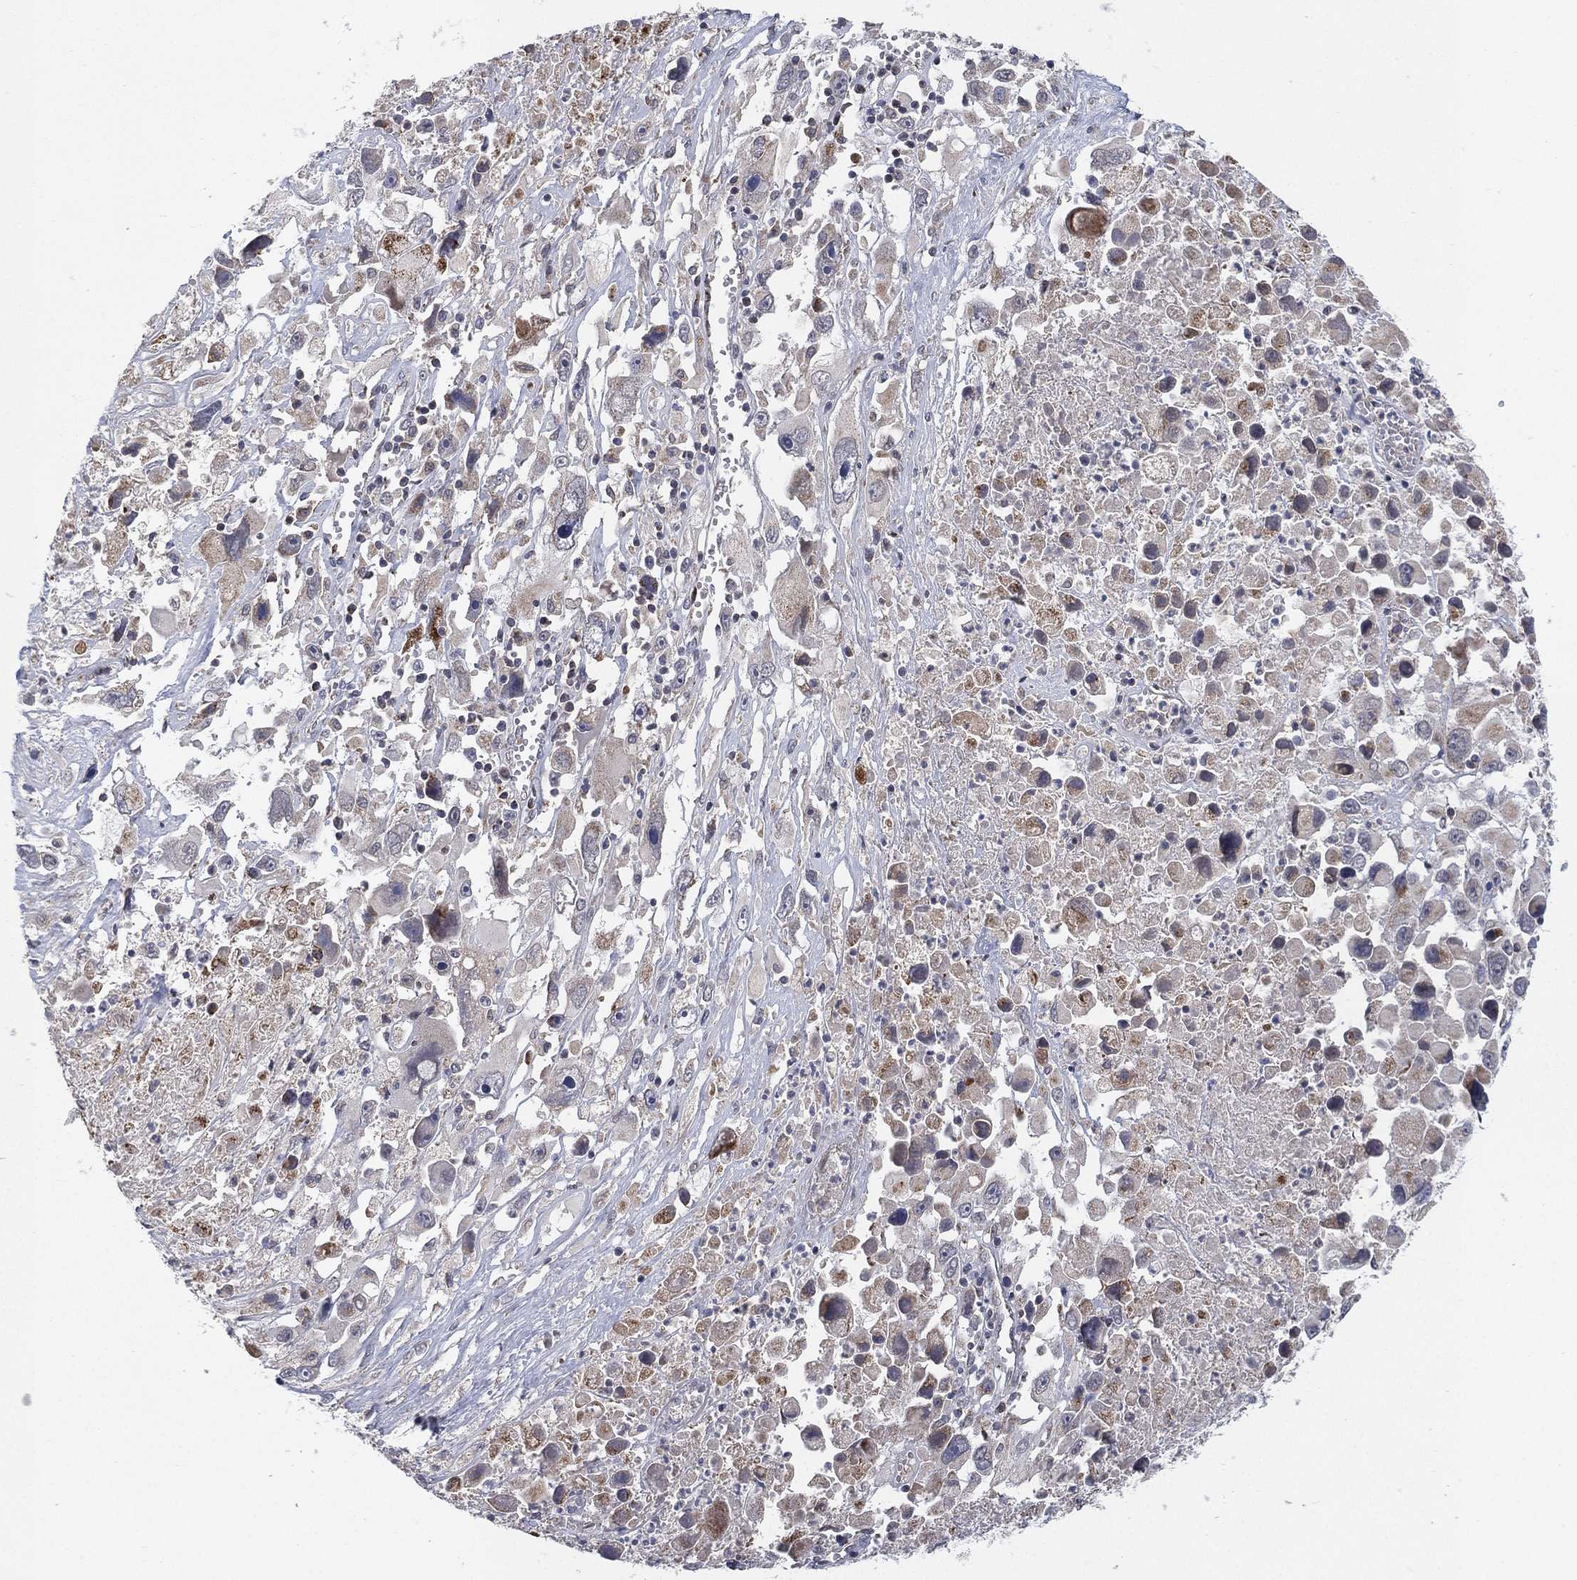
{"staining": {"intensity": "moderate", "quantity": "<25%", "location": "cytoplasmic/membranous"}, "tissue": "melanoma", "cell_type": "Tumor cells", "image_type": "cancer", "snomed": [{"axis": "morphology", "description": "Malignant melanoma, Metastatic site"}, {"axis": "topography", "description": "Soft tissue"}], "caption": "The micrograph reveals a brown stain indicating the presence of a protein in the cytoplasmic/membranous of tumor cells in melanoma.", "gene": "PSMG4", "patient": {"sex": "male", "age": 50}}